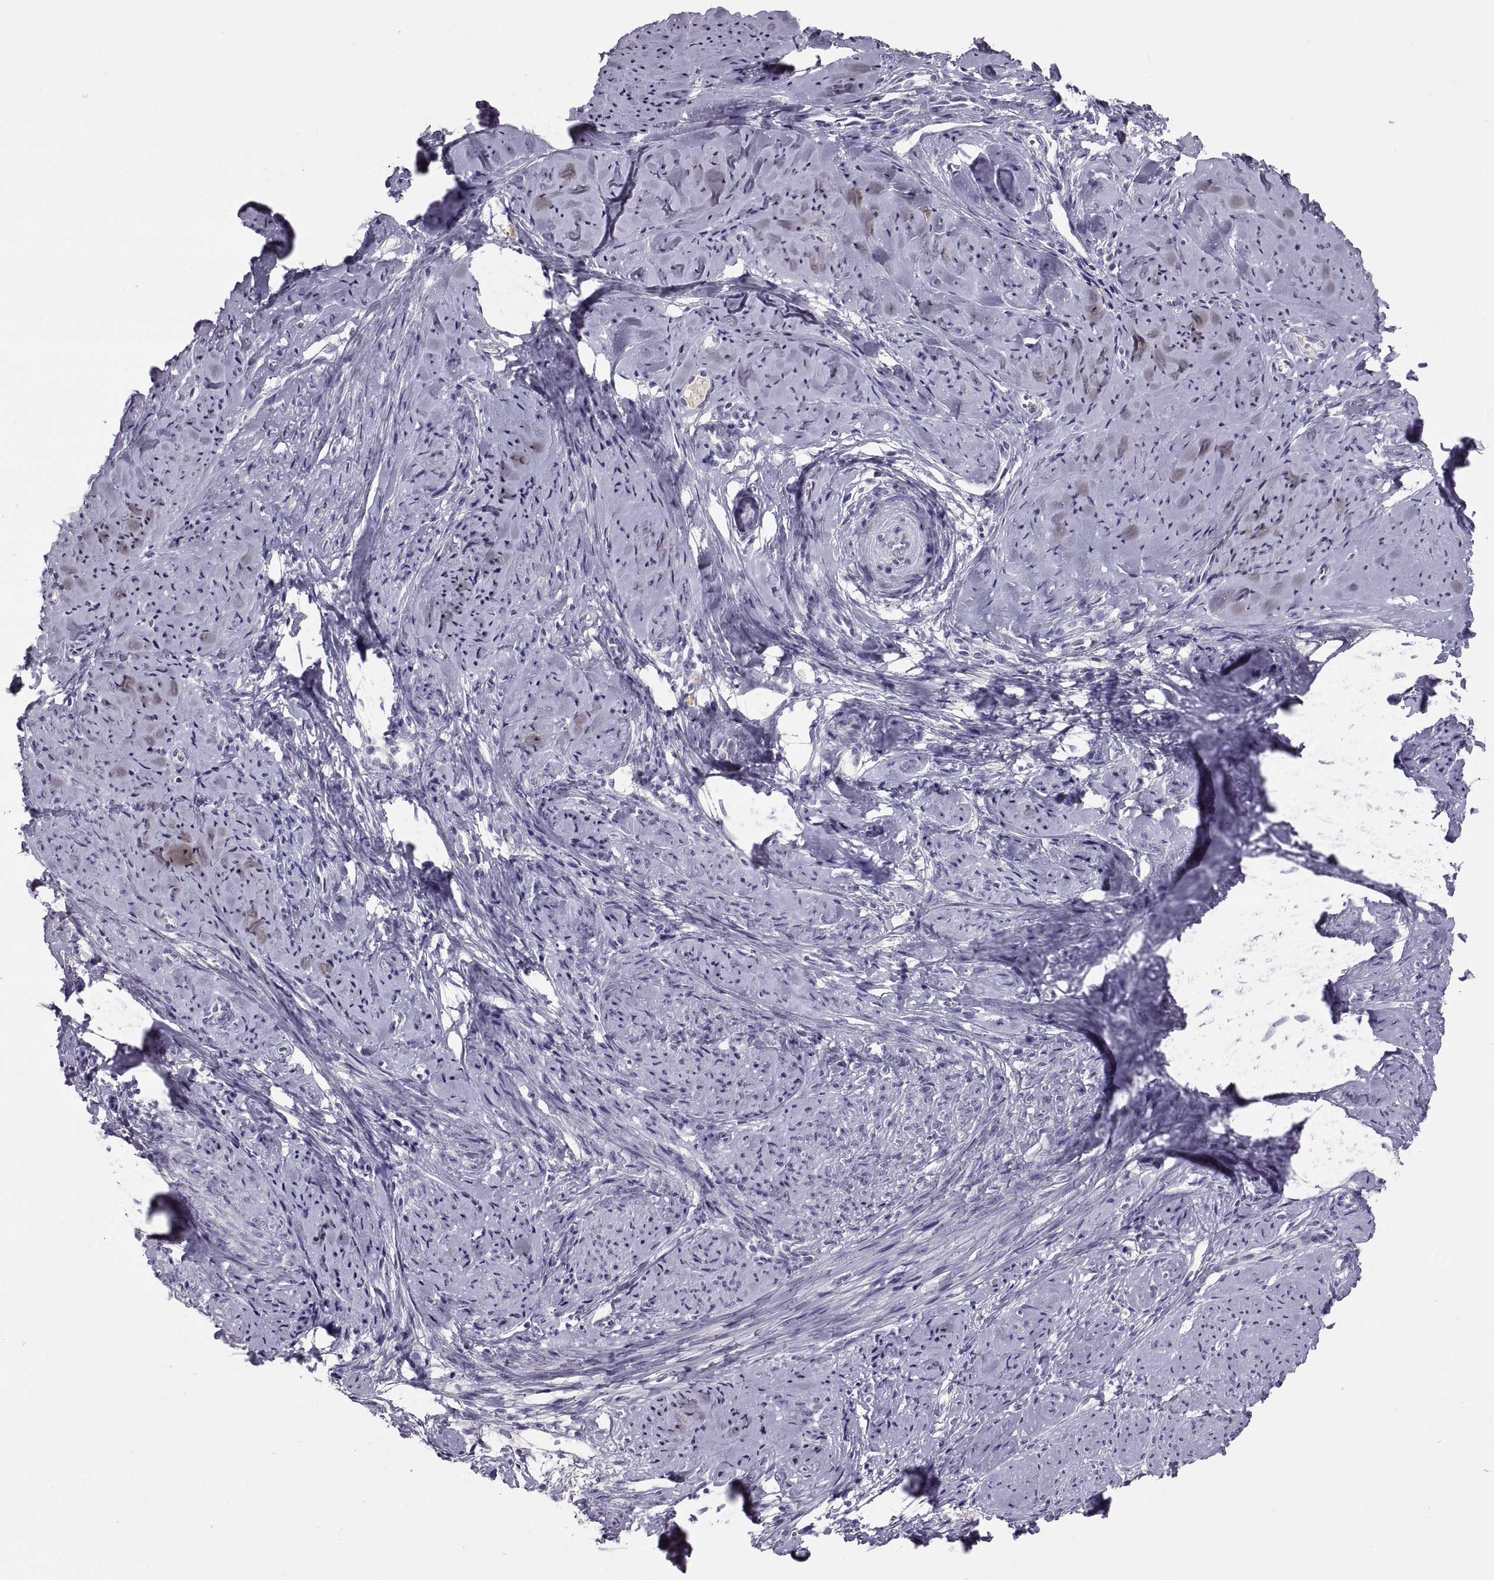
{"staining": {"intensity": "negative", "quantity": "none", "location": "none"}, "tissue": "smooth muscle", "cell_type": "Smooth muscle cells", "image_type": "normal", "snomed": [{"axis": "morphology", "description": "Normal tissue, NOS"}, {"axis": "topography", "description": "Smooth muscle"}], "caption": "IHC of normal smooth muscle demonstrates no positivity in smooth muscle cells.", "gene": "TBX19", "patient": {"sex": "female", "age": 48}}